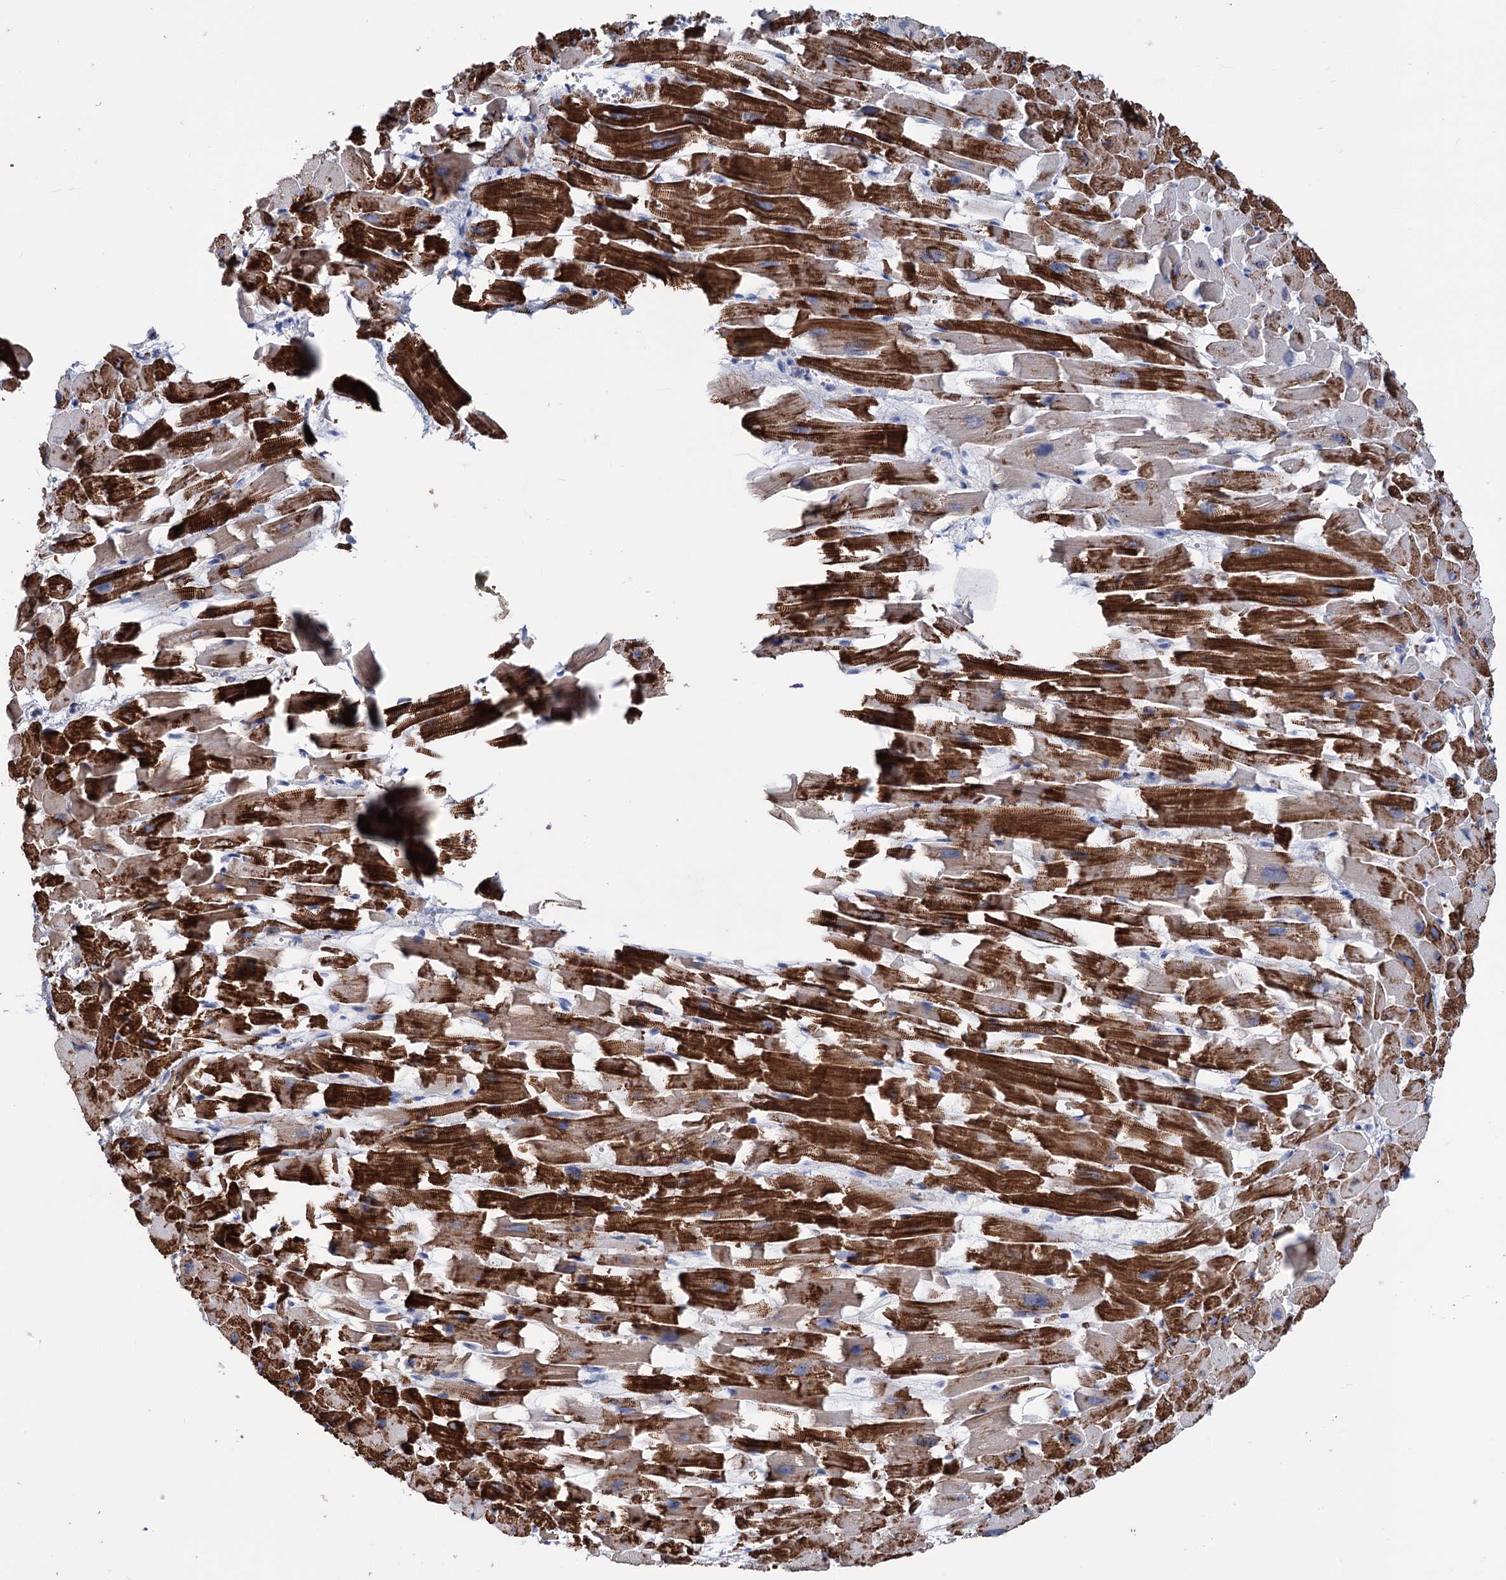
{"staining": {"intensity": "strong", "quantity": "25%-75%", "location": "cytoplasmic/membranous"}, "tissue": "heart muscle", "cell_type": "Cardiomyocytes", "image_type": "normal", "snomed": [{"axis": "morphology", "description": "Normal tissue, NOS"}, {"axis": "topography", "description": "Heart"}], "caption": "Immunohistochemical staining of benign human heart muscle shows 25%-75% levels of strong cytoplasmic/membranous protein expression in about 25%-75% of cardiomyocytes. (DAB IHC, brown staining for protein, blue staining for nuclei).", "gene": "EPB41L5", "patient": {"sex": "female", "age": 64}}